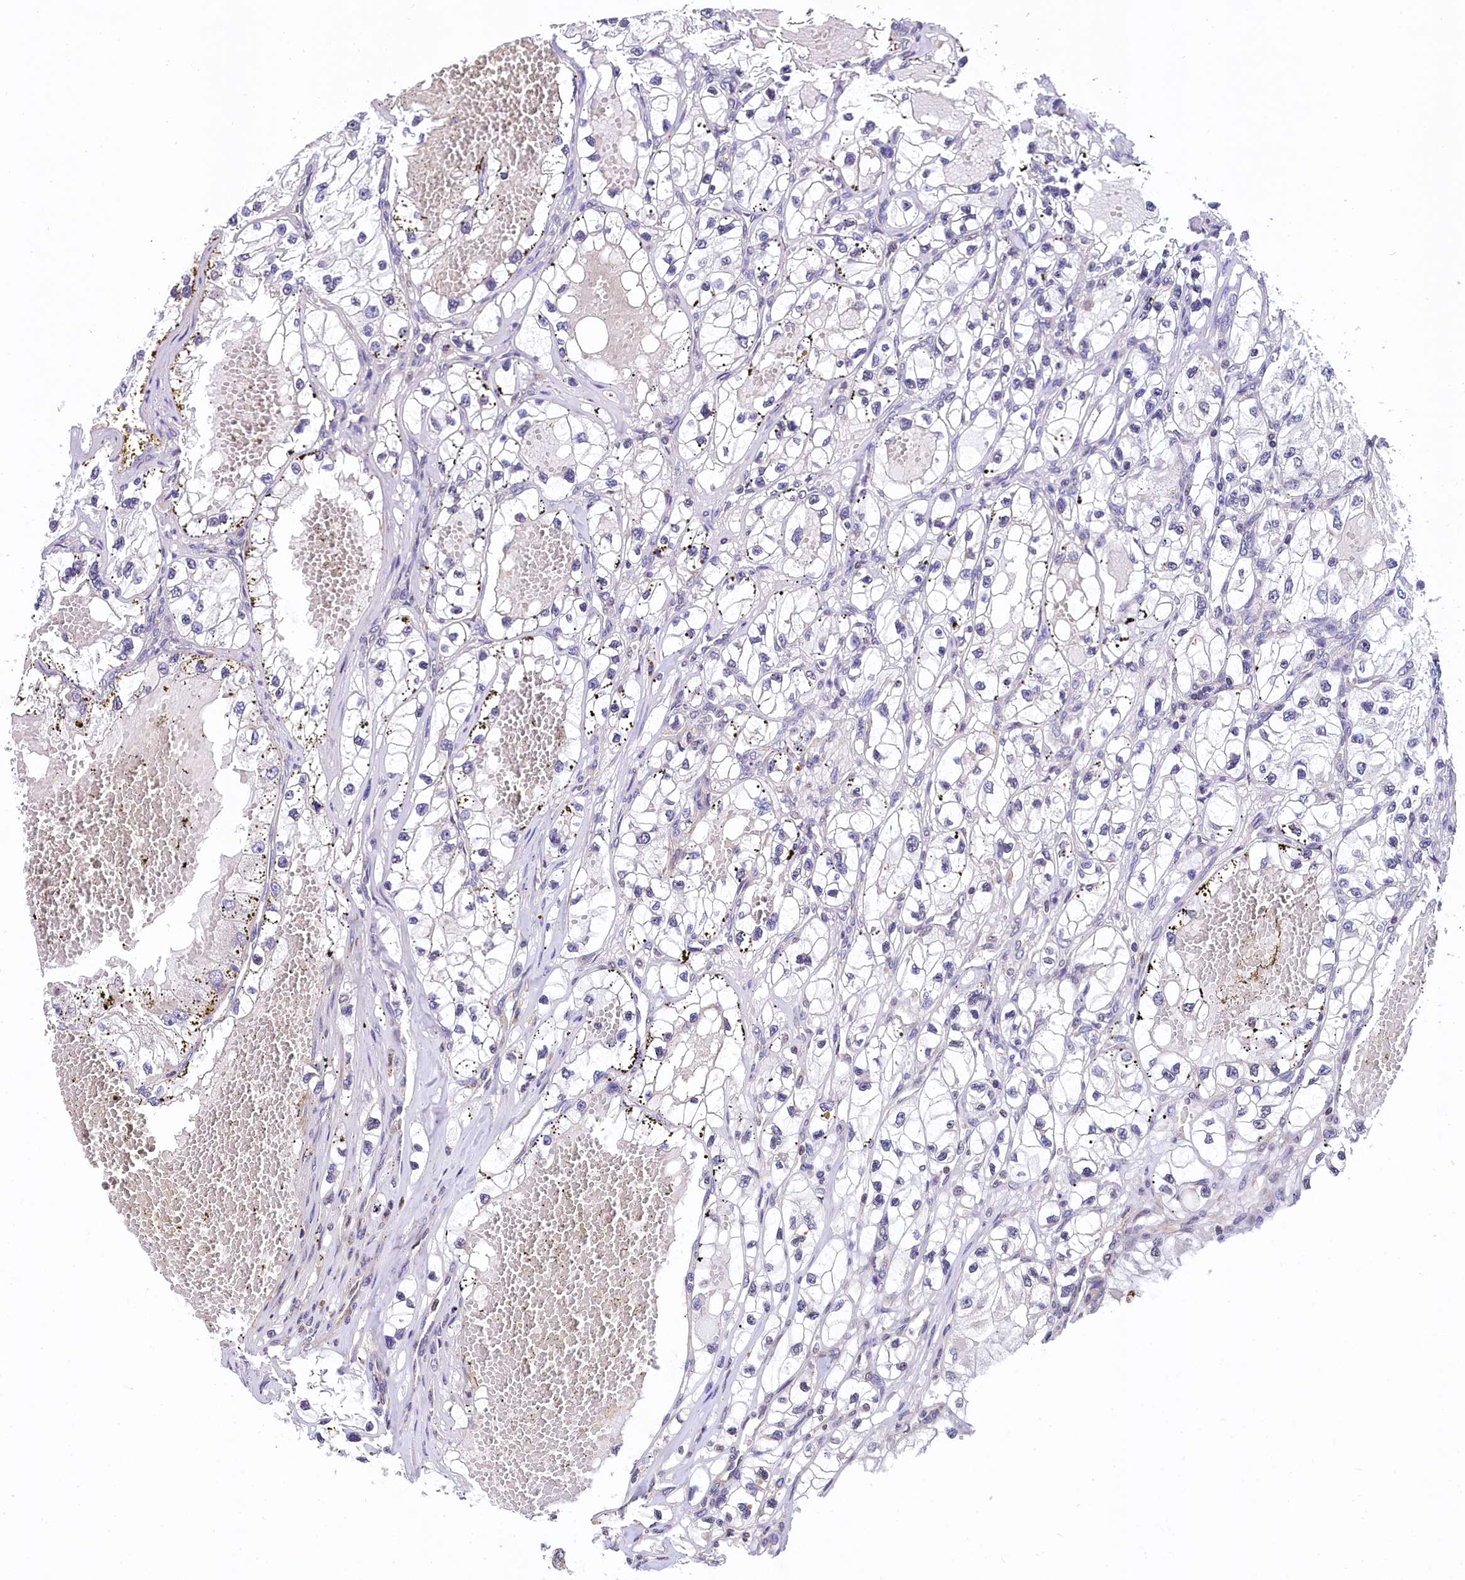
{"staining": {"intensity": "negative", "quantity": "none", "location": "none"}, "tissue": "renal cancer", "cell_type": "Tumor cells", "image_type": "cancer", "snomed": [{"axis": "morphology", "description": "Adenocarcinoma, NOS"}, {"axis": "topography", "description": "Kidney"}], "caption": "Tumor cells are negative for brown protein staining in renal cancer (adenocarcinoma).", "gene": "ZNF2", "patient": {"sex": "female", "age": 57}}